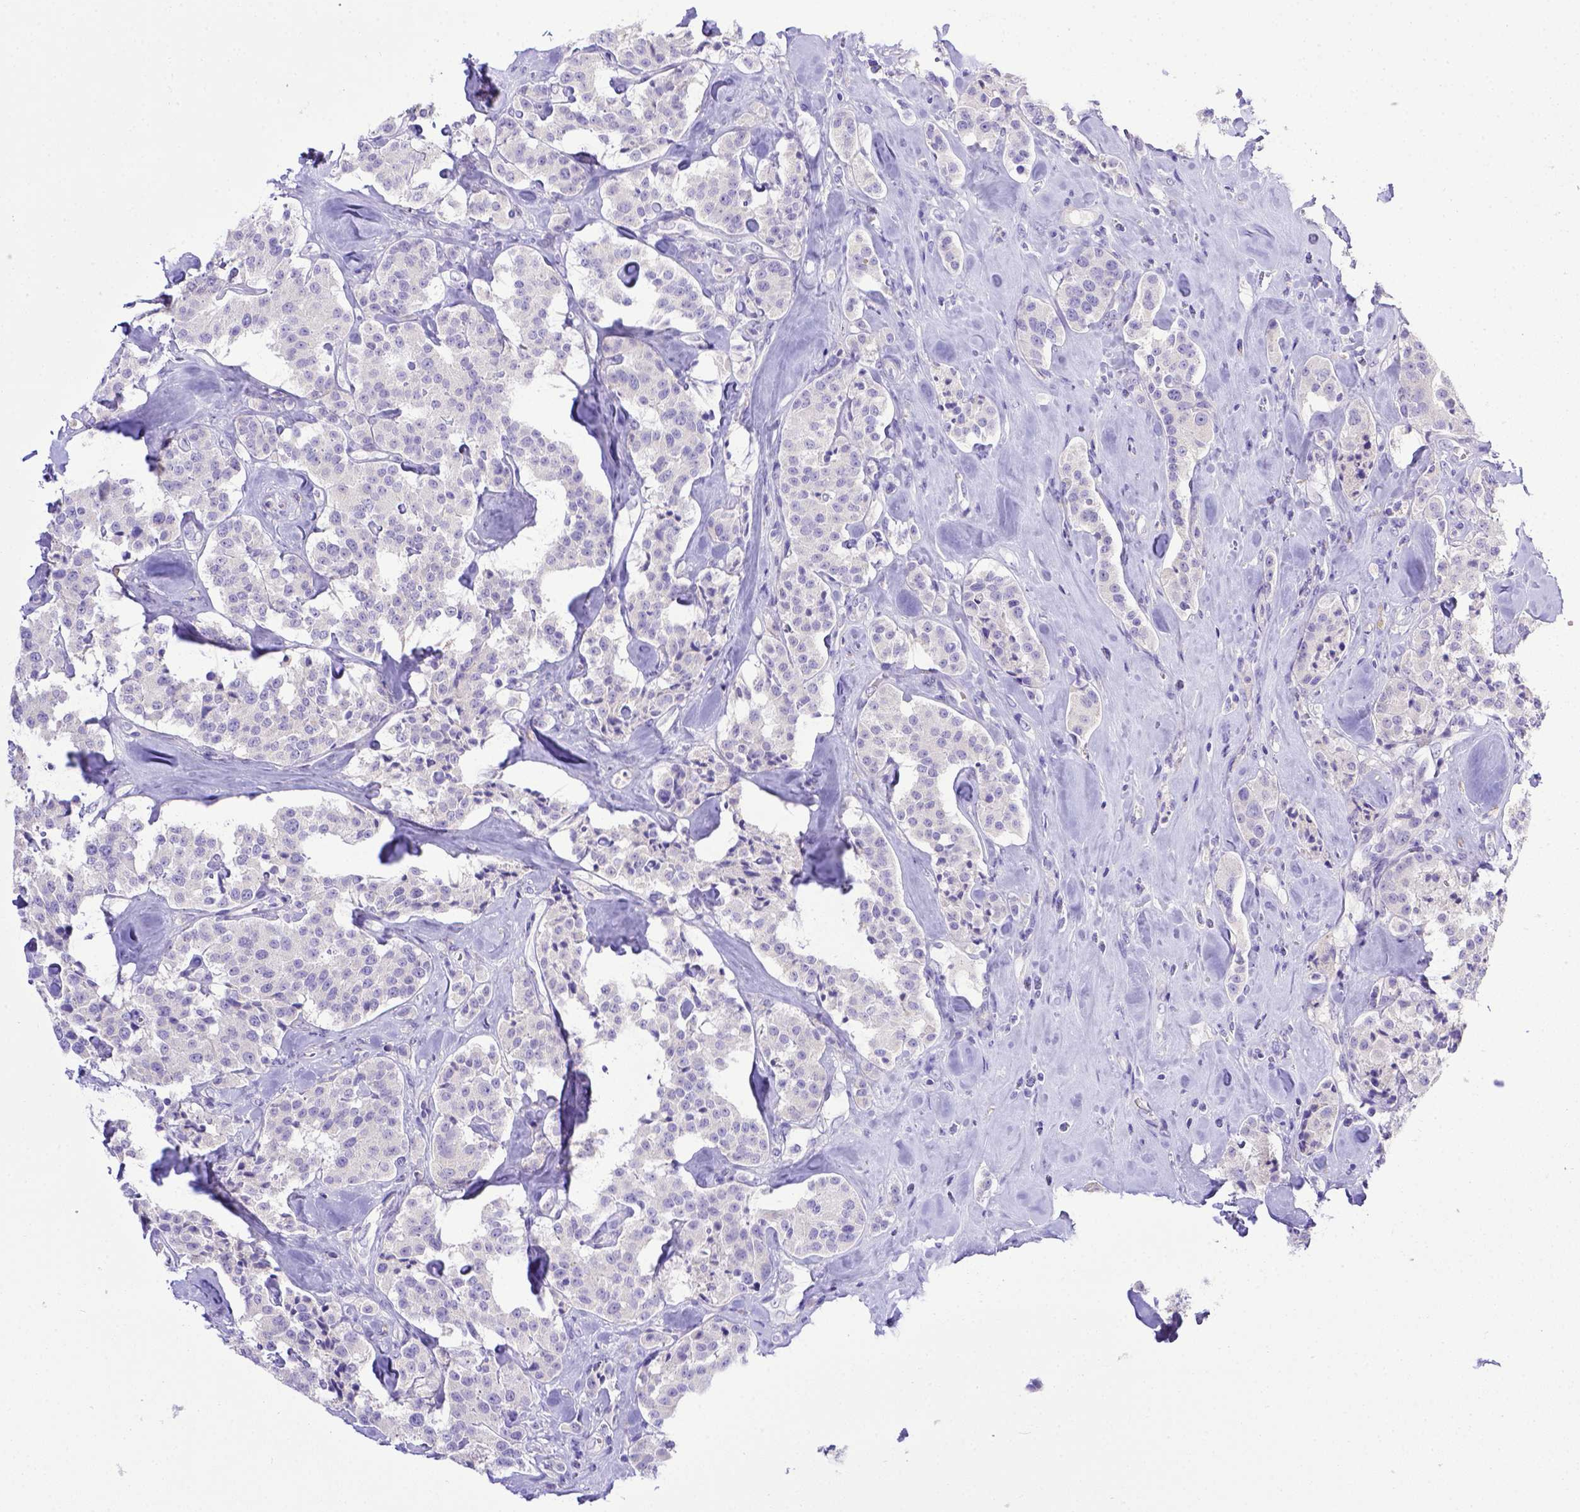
{"staining": {"intensity": "negative", "quantity": "none", "location": "none"}, "tissue": "carcinoid", "cell_type": "Tumor cells", "image_type": "cancer", "snomed": [{"axis": "morphology", "description": "Carcinoid, malignant, NOS"}, {"axis": "topography", "description": "Pancreas"}], "caption": "Tumor cells are negative for protein expression in human carcinoid. (Brightfield microscopy of DAB immunohistochemistry (IHC) at high magnification).", "gene": "BTN1A1", "patient": {"sex": "male", "age": 41}}